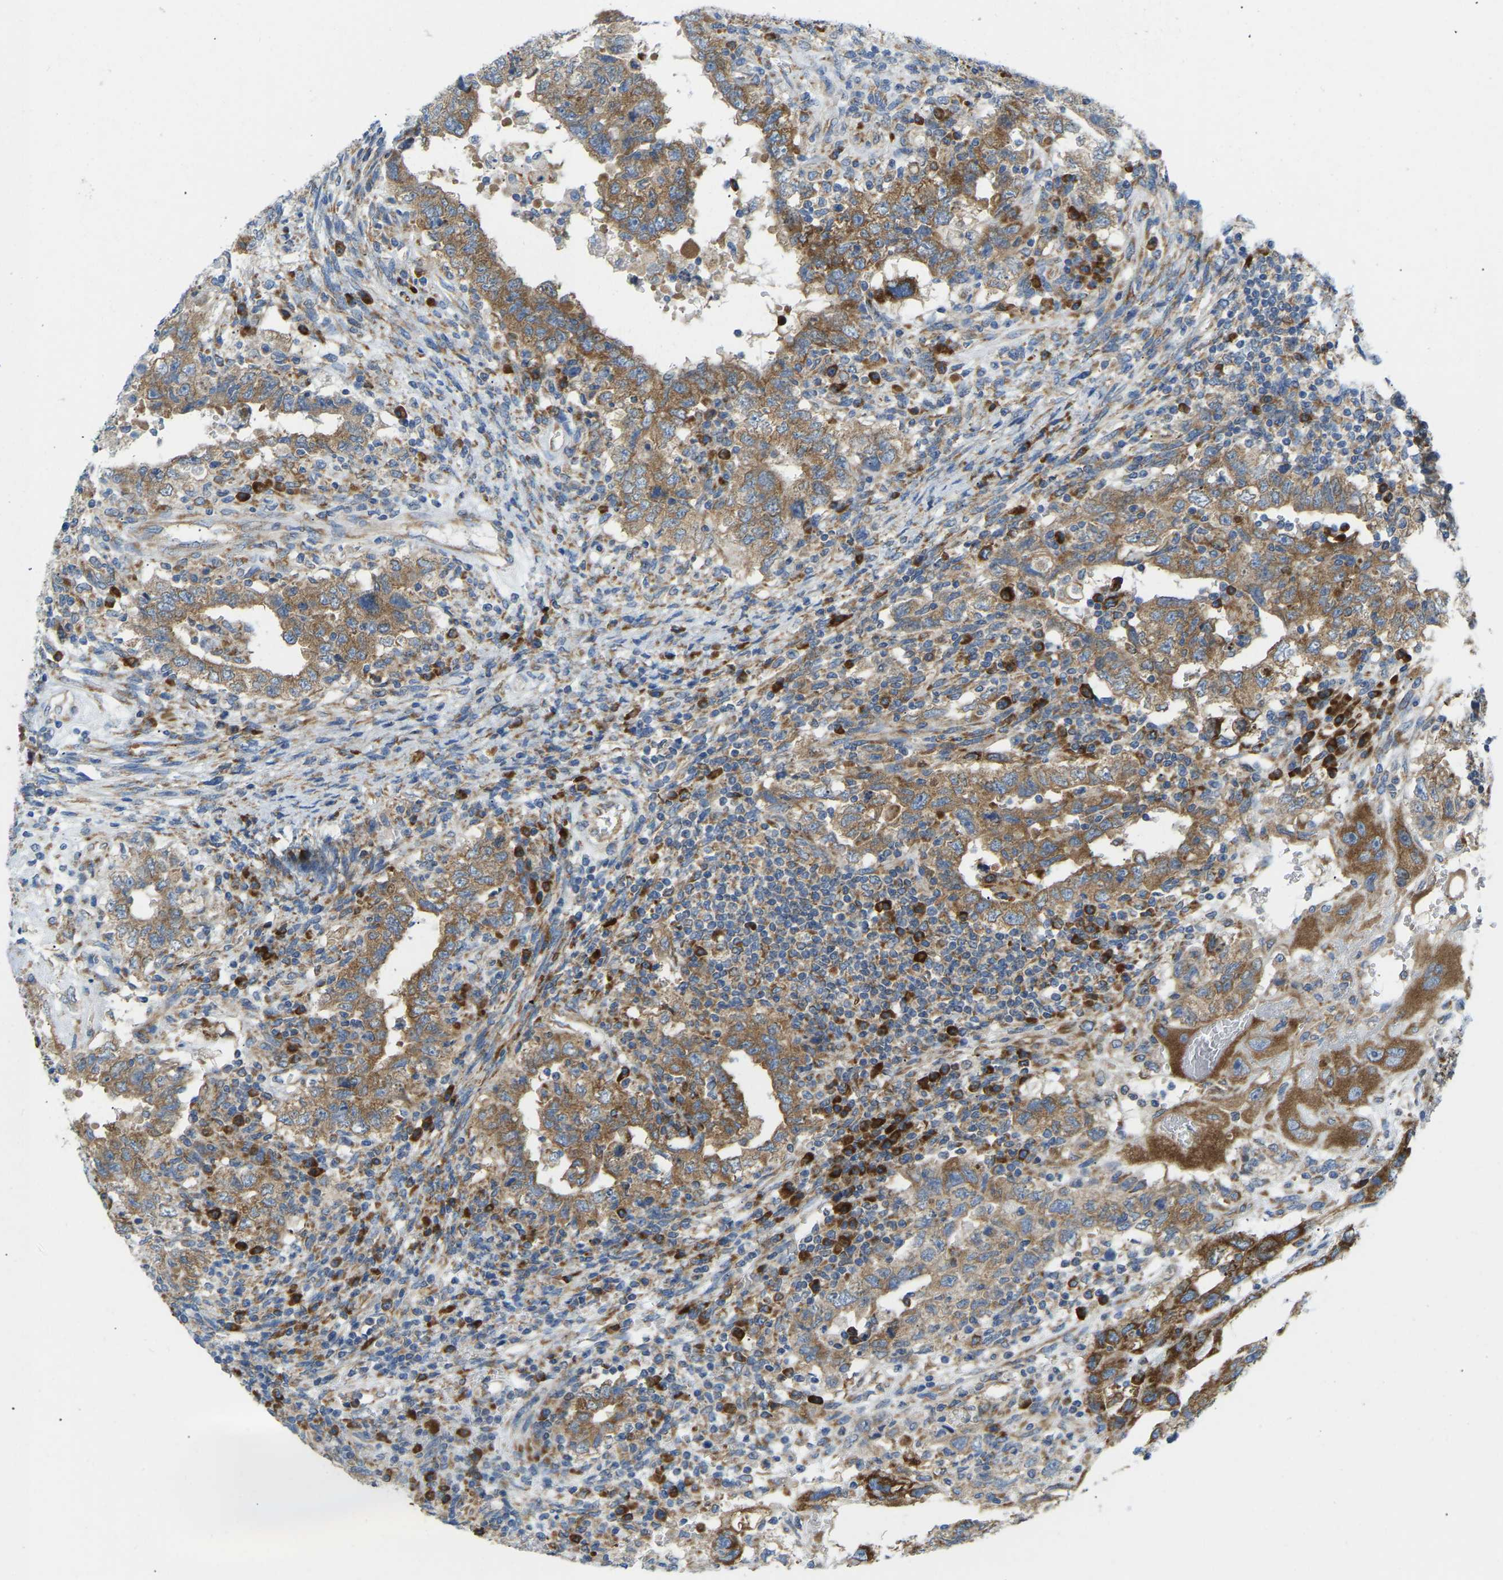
{"staining": {"intensity": "moderate", "quantity": ">75%", "location": "cytoplasmic/membranous"}, "tissue": "testis cancer", "cell_type": "Tumor cells", "image_type": "cancer", "snomed": [{"axis": "morphology", "description": "Carcinoma, Embryonal, NOS"}, {"axis": "topography", "description": "Testis"}], "caption": "An immunohistochemistry histopathology image of neoplastic tissue is shown. Protein staining in brown labels moderate cytoplasmic/membranous positivity in testis embryonal carcinoma within tumor cells. The staining was performed using DAB to visualize the protein expression in brown, while the nuclei were stained in blue with hematoxylin (Magnification: 20x).", "gene": "SND1", "patient": {"sex": "male", "age": 26}}